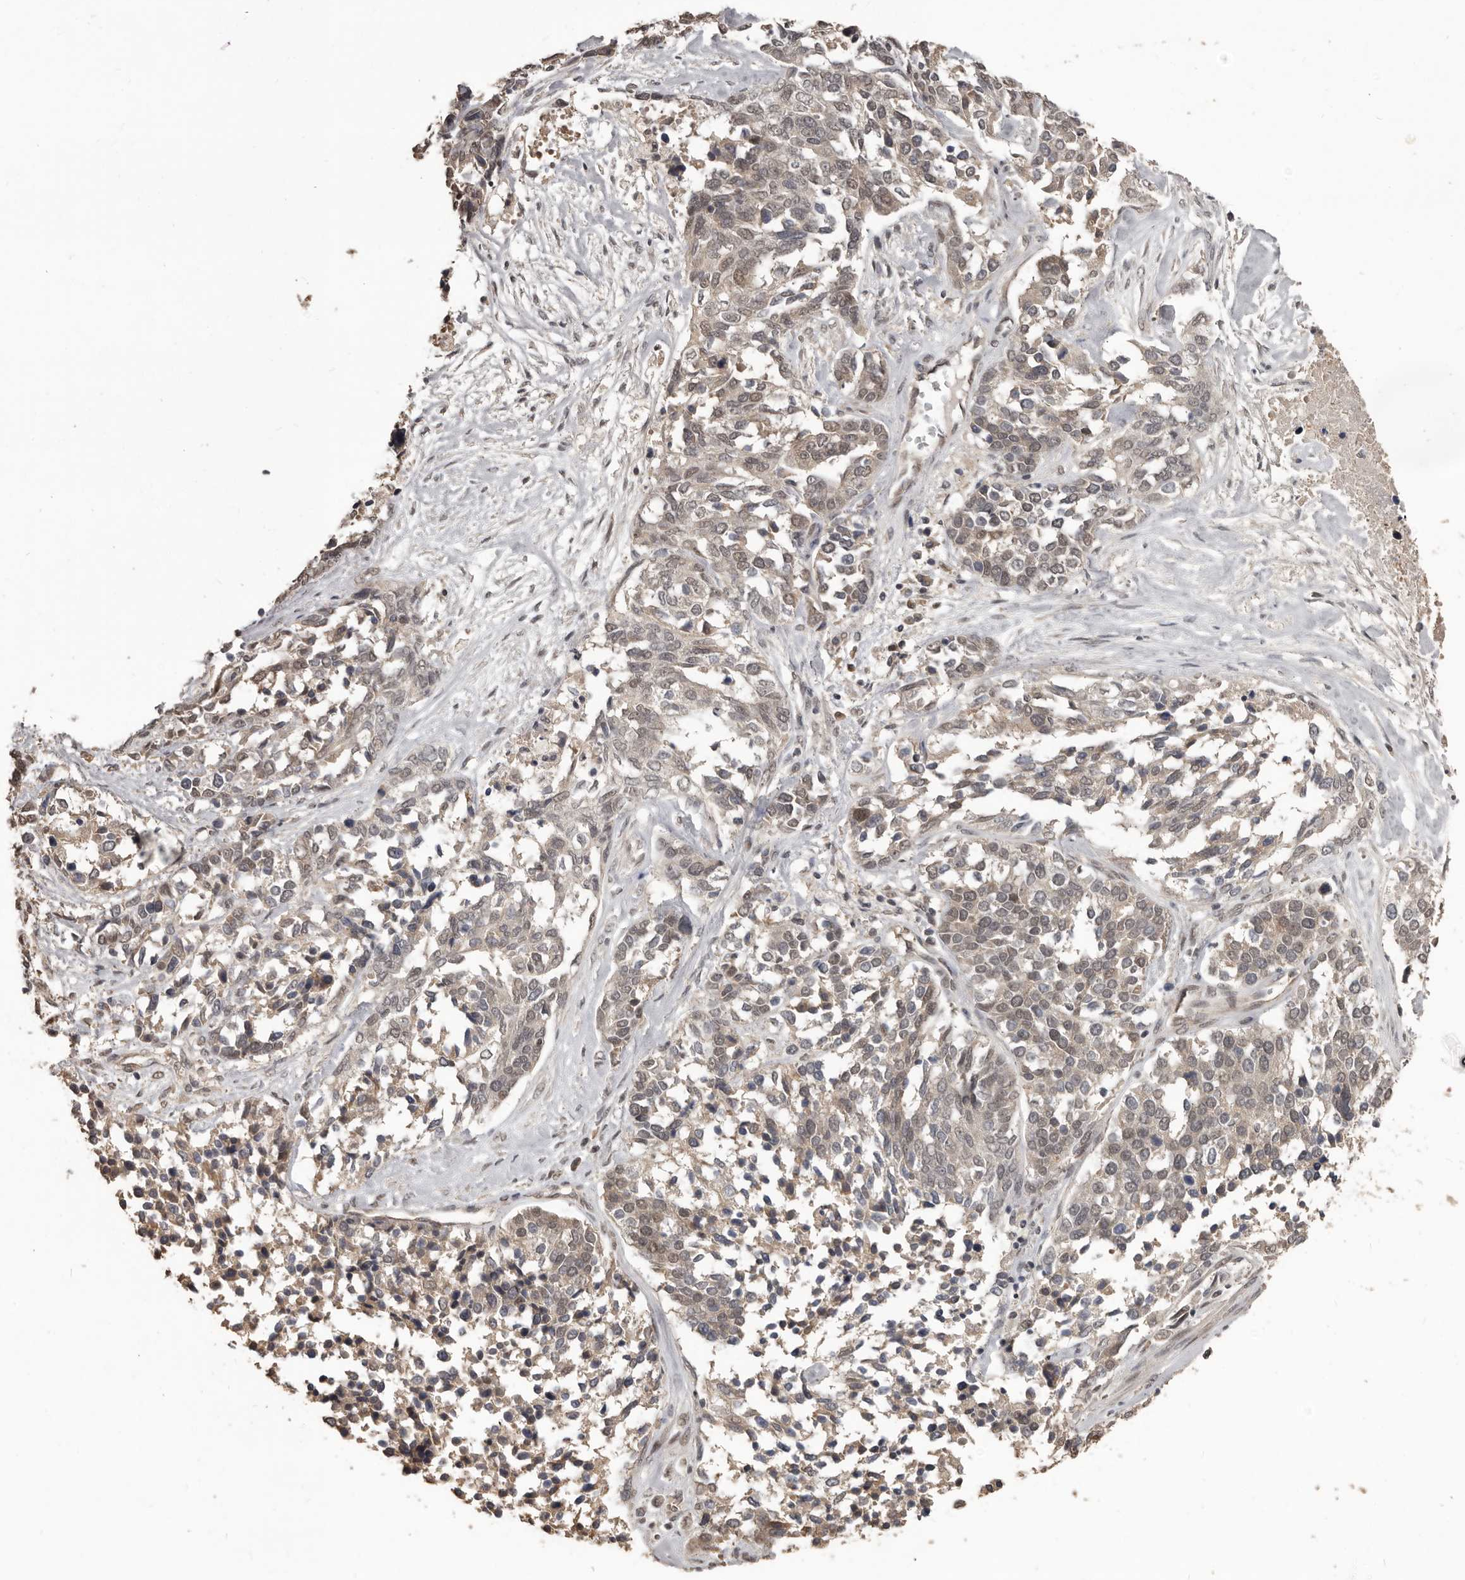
{"staining": {"intensity": "weak", "quantity": ">75%", "location": "nuclear"}, "tissue": "ovarian cancer", "cell_type": "Tumor cells", "image_type": "cancer", "snomed": [{"axis": "morphology", "description": "Cystadenocarcinoma, serous, NOS"}, {"axis": "topography", "description": "Ovary"}], "caption": "Brown immunohistochemical staining in human ovarian cancer (serous cystadenocarcinoma) exhibits weak nuclear positivity in about >75% of tumor cells.", "gene": "ZFP14", "patient": {"sex": "female", "age": 44}}